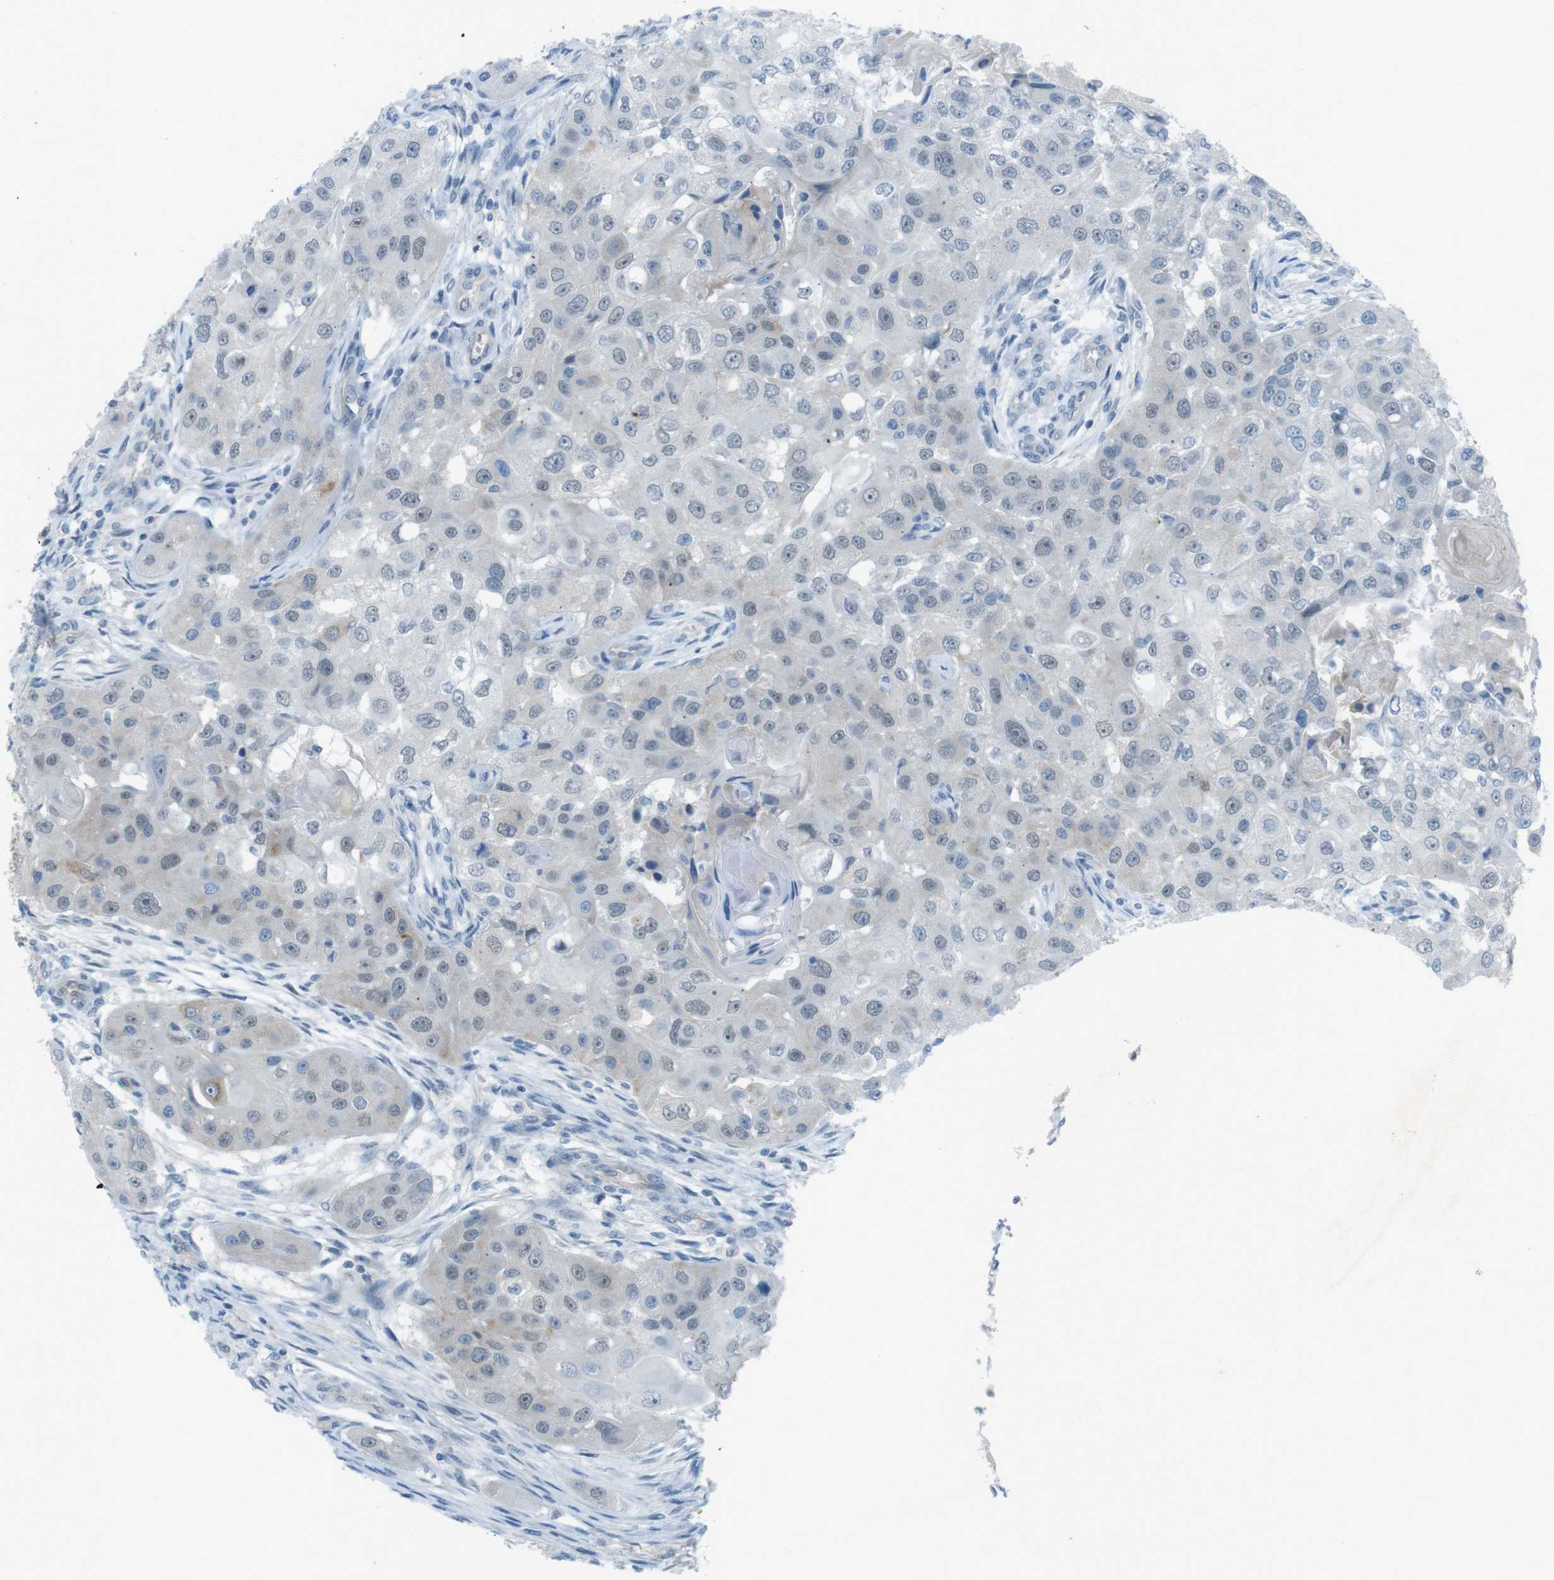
{"staining": {"intensity": "negative", "quantity": "none", "location": "none"}, "tissue": "head and neck cancer", "cell_type": "Tumor cells", "image_type": "cancer", "snomed": [{"axis": "morphology", "description": "Normal tissue, NOS"}, {"axis": "morphology", "description": "Squamous cell carcinoma, NOS"}, {"axis": "topography", "description": "Skeletal muscle"}, {"axis": "topography", "description": "Head-Neck"}], "caption": "A photomicrograph of squamous cell carcinoma (head and neck) stained for a protein demonstrates no brown staining in tumor cells. Nuclei are stained in blue.", "gene": "ZDHHC20", "patient": {"sex": "male", "age": 51}}